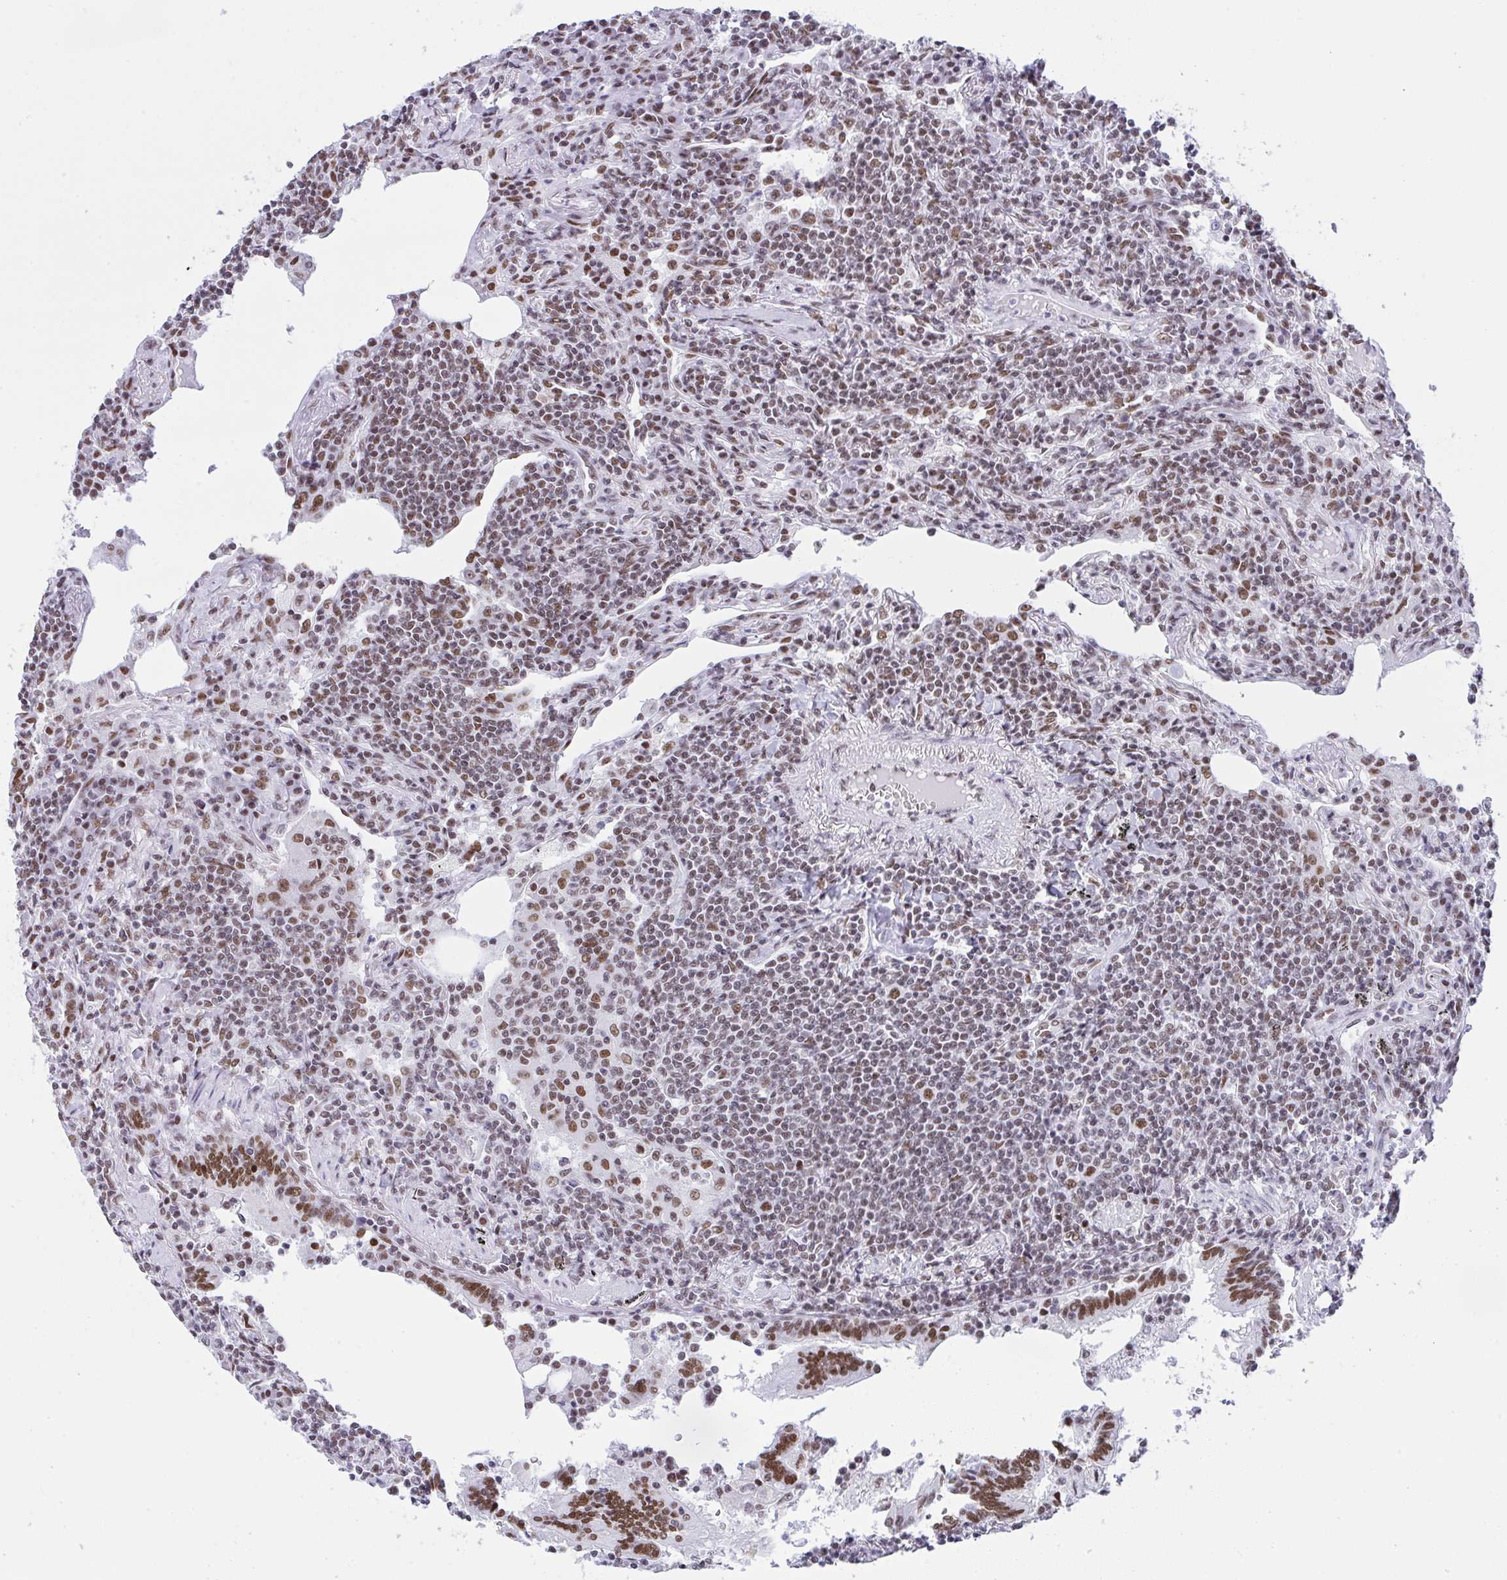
{"staining": {"intensity": "moderate", "quantity": "25%-75%", "location": "nuclear"}, "tissue": "lymphoma", "cell_type": "Tumor cells", "image_type": "cancer", "snomed": [{"axis": "morphology", "description": "Malignant lymphoma, non-Hodgkin's type, Low grade"}, {"axis": "topography", "description": "Lung"}], "caption": "This photomicrograph exhibits IHC staining of human malignant lymphoma, non-Hodgkin's type (low-grade), with medium moderate nuclear positivity in approximately 25%-75% of tumor cells.", "gene": "DDX52", "patient": {"sex": "female", "age": 71}}